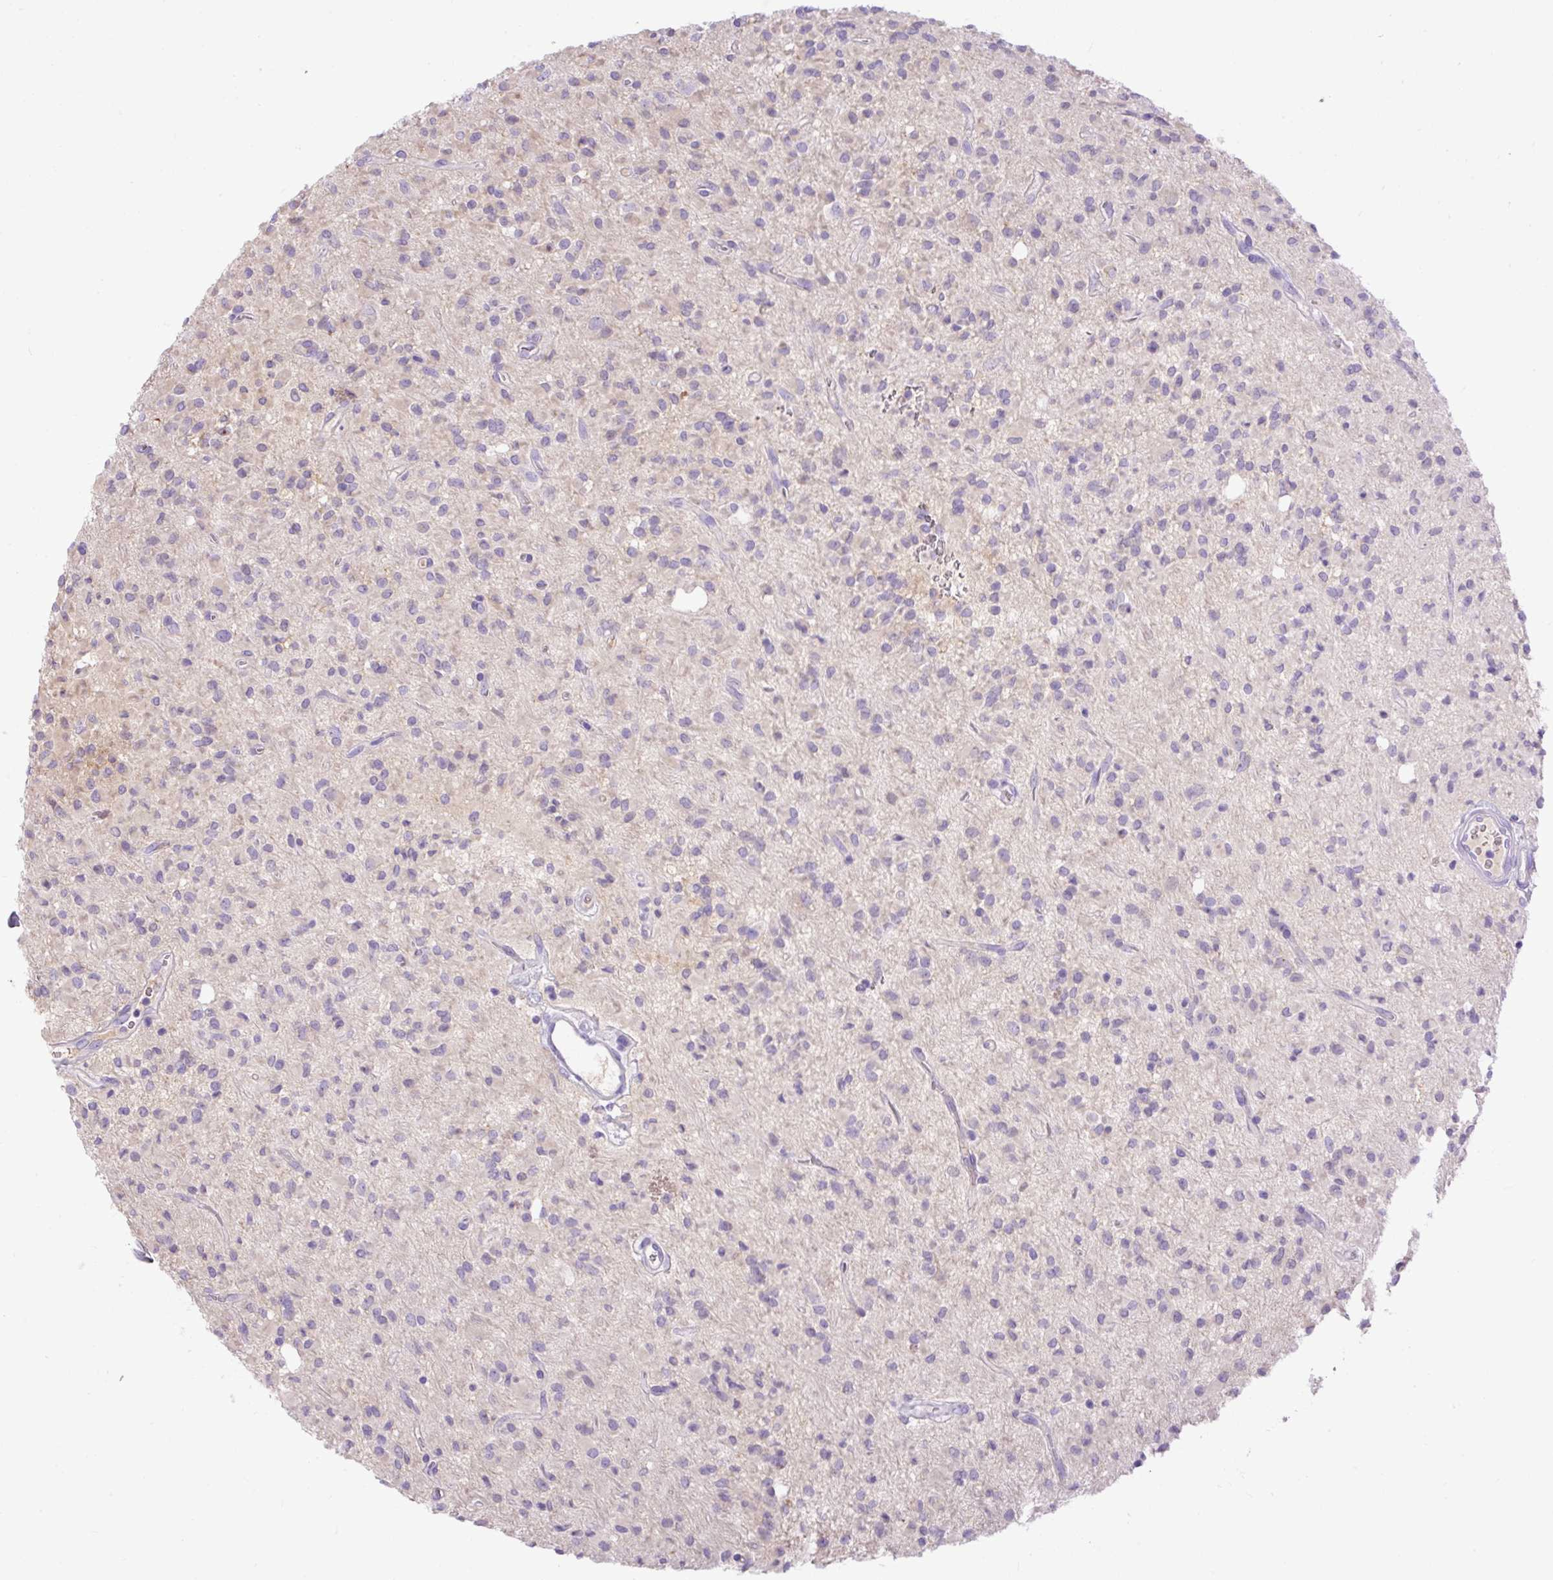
{"staining": {"intensity": "negative", "quantity": "none", "location": "none"}, "tissue": "glioma", "cell_type": "Tumor cells", "image_type": "cancer", "snomed": [{"axis": "morphology", "description": "Glioma, malignant, Low grade"}, {"axis": "topography", "description": "Brain"}], "caption": "Tumor cells show no significant positivity in low-grade glioma (malignant).", "gene": "SPTBN5", "patient": {"sex": "female", "age": 33}}